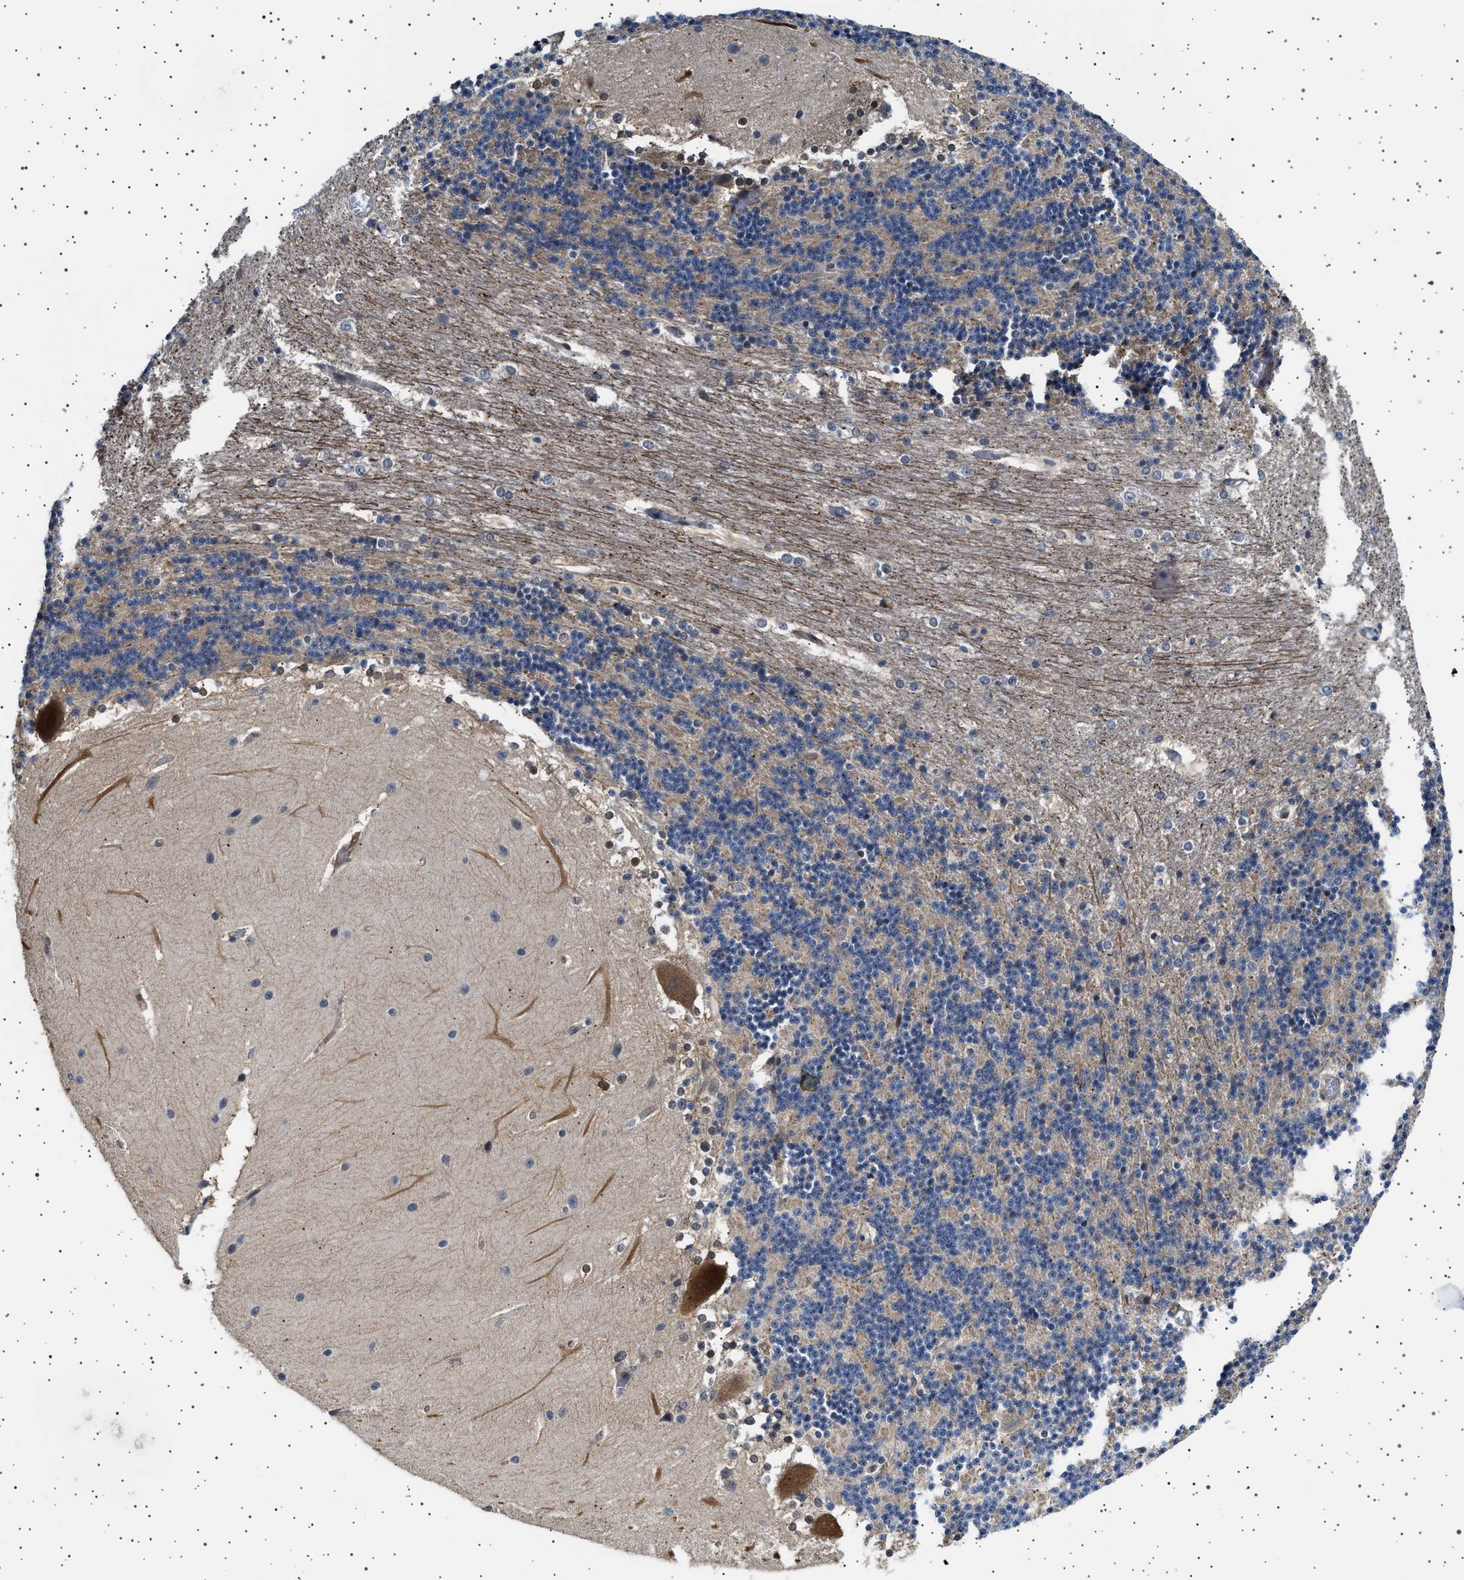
{"staining": {"intensity": "moderate", "quantity": "25%-75%", "location": "cytoplasmic/membranous"}, "tissue": "cerebellum", "cell_type": "Cells in granular layer", "image_type": "normal", "snomed": [{"axis": "morphology", "description": "Normal tissue, NOS"}, {"axis": "topography", "description": "Cerebellum"}], "caption": "This image displays normal cerebellum stained with IHC to label a protein in brown. The cytoplasmic/membranous of cells in granular layer show moderate positivity for the protein. Nuclei are counter-stained blue.", "gene": "BAG3", "patient": {"sex": "female", "age": 19}}